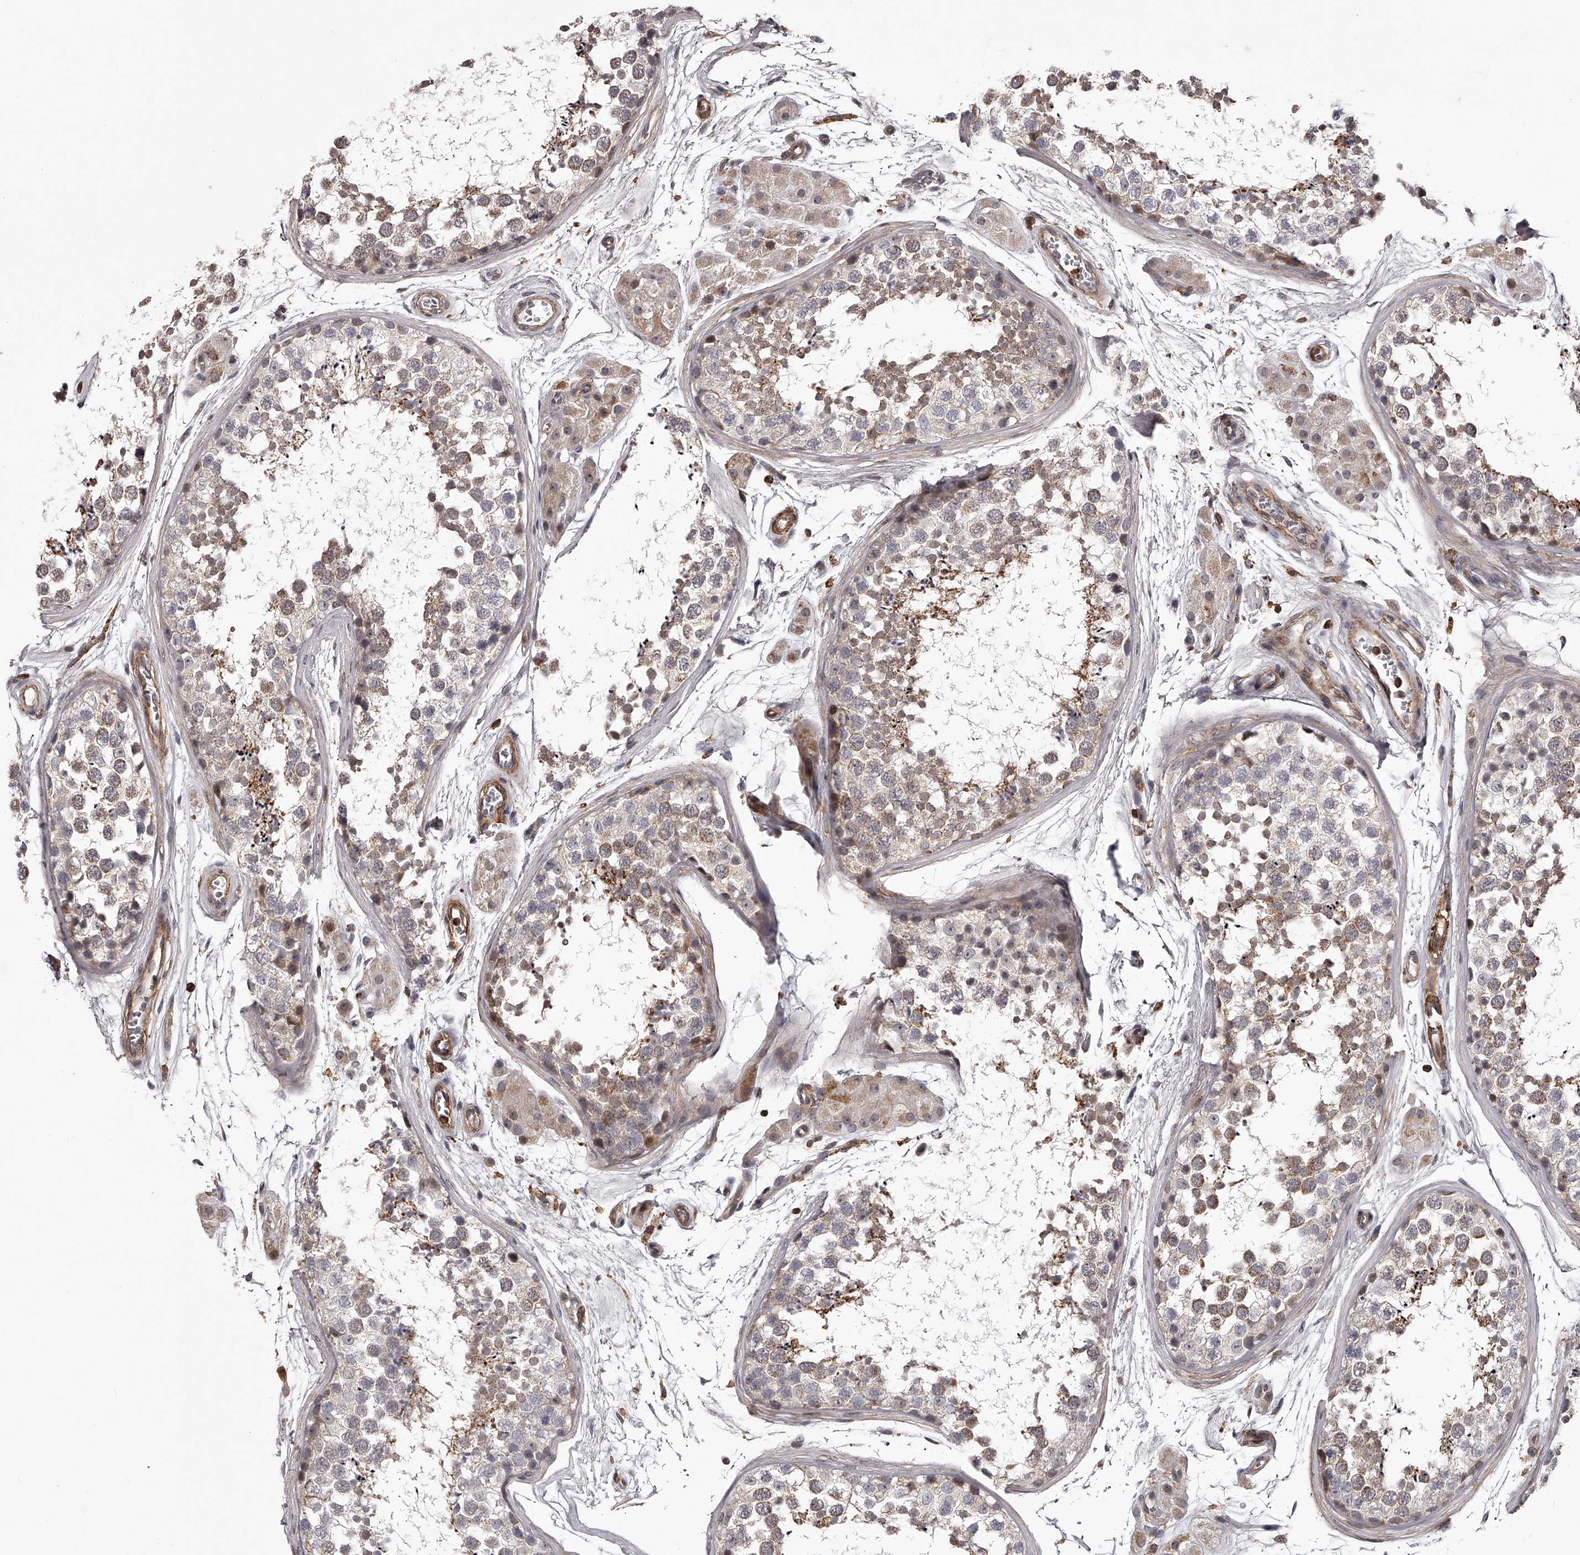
{"staining": {"intensity": "moderate", "quantity": "25%-75%", "location": "cytoplasmic/membranous"}, "tissue": "testis", "cell_type": "Cells in seminiferous ducts", "image_type": "normal", "snomed": [{"axis": "morphology", "description": "Normal tissue, NOS"}, {"axis": "topography", "description": "Testis"}], "caption": "Immunohistochemical staining of normal human testis demonstrates medium levels of moderate cytoplasmic/membranous staining in about 25%-75% of cells in seminiferous ducts.", "gene": "RRP36", "patient": {"sex": "male", "age": 56}}